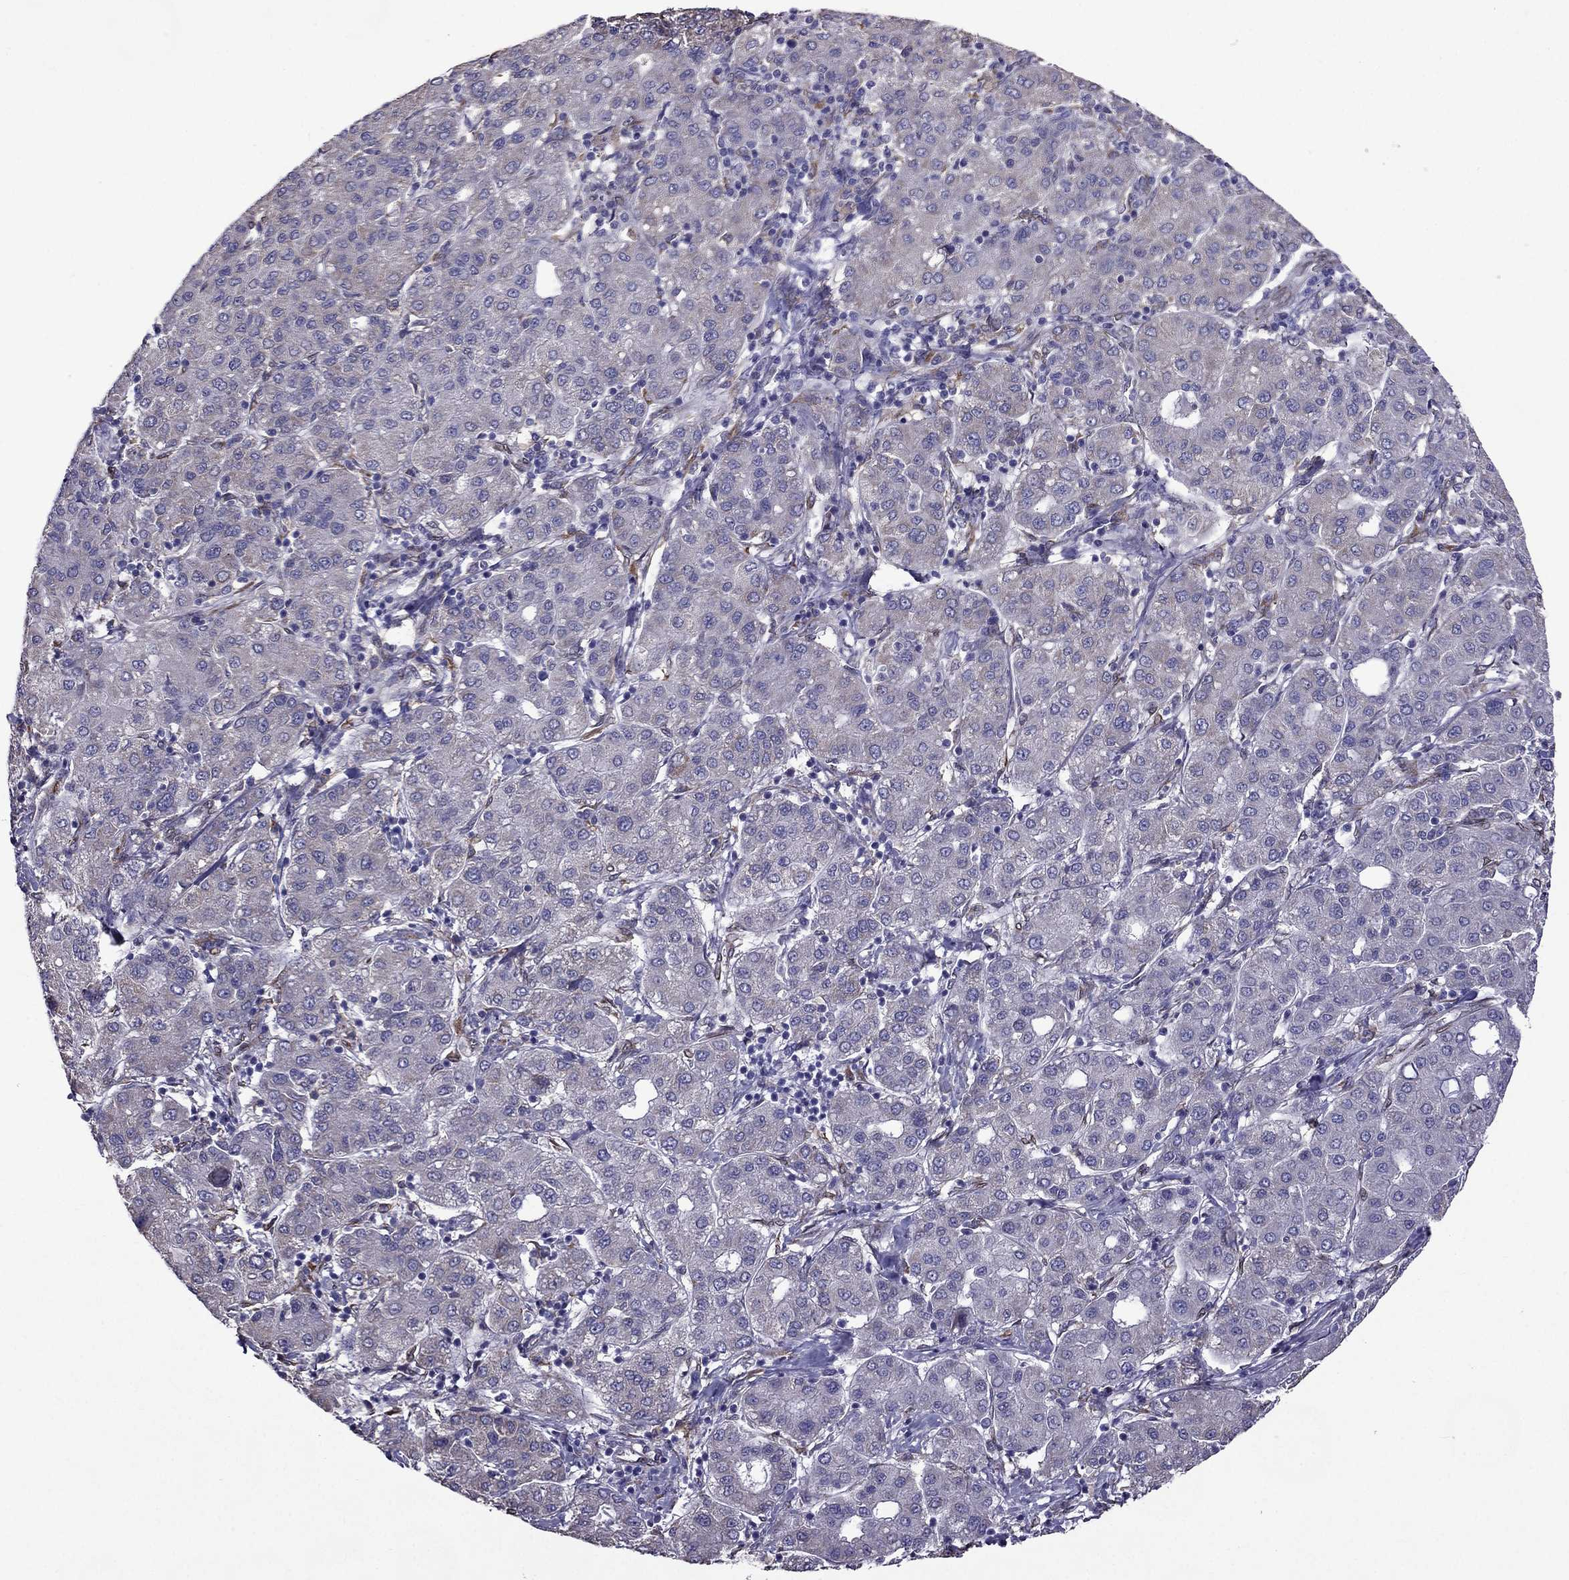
{"staining": {"intensity": "negative", "quantity": "none", "location": "none"}, "tissue": "liver cancer", "cell_type": "Tumor cells", "image_type": "cancer", "snomed": [{"axis": "morphology", "description": "Carcinoma, Hepatocellular, NOS"}, {"axis": "topography", "description": "Liver"}], "caption": "Immunohistochemistry of human hepatocellular carcinoma (liver) exhibits no expression in tumor cells.", "gene": "IKBIP", "patient": {"sex": "male", "age": 65}}